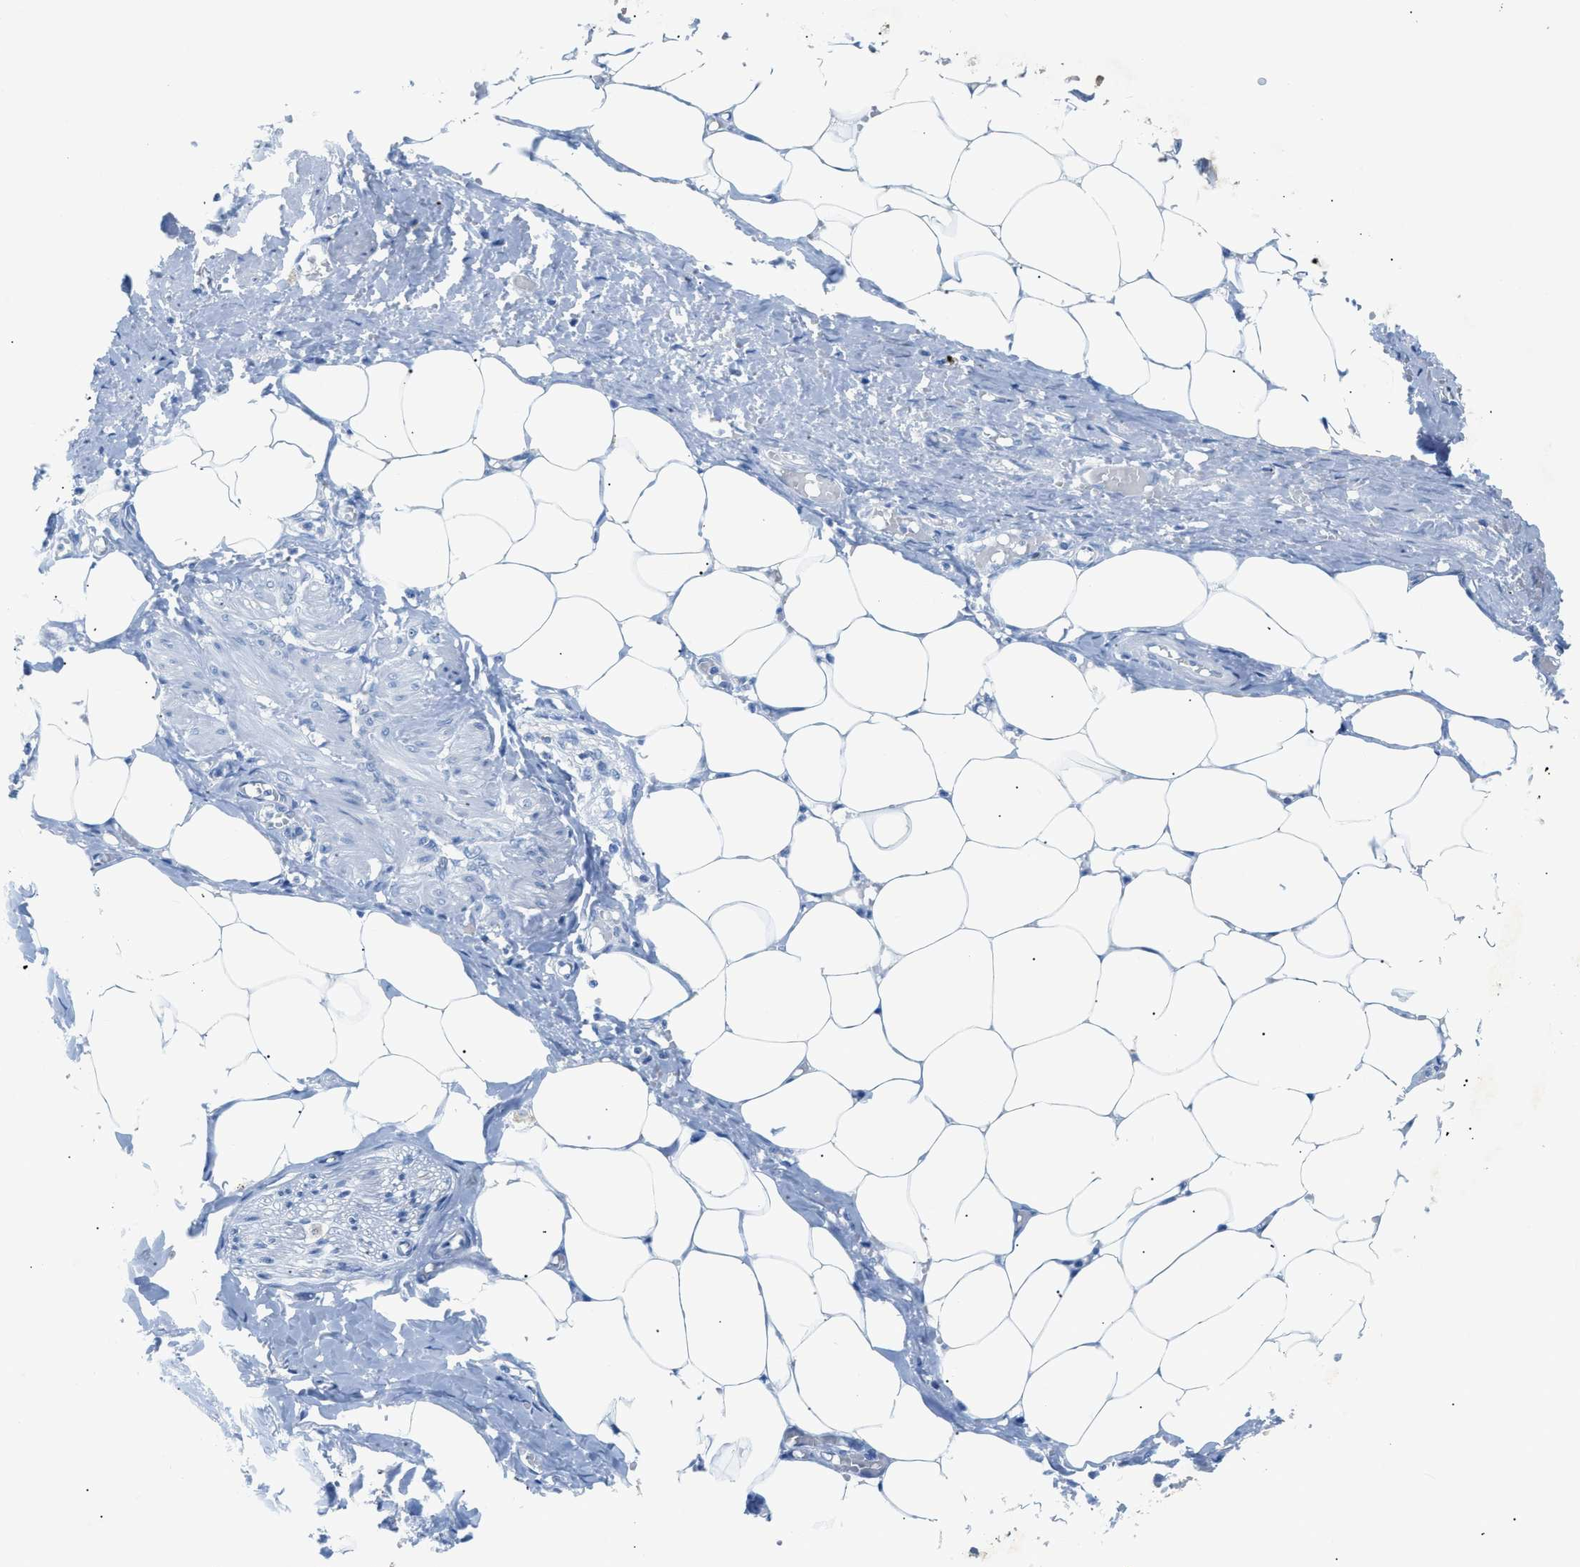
{"staining": {"intensity": "negative", "quantity": "none", "location": "none"}, "tissue": "adipose tissue", "cell_type": "Adipocytes", "image_type": "normal", "snomed": [{"axis": "morphology", "description": "Normal tissue, NOS"}, {"axis": "topography", "description": "Soft tissue"}, {"axis": "topography", "description": "Vascular tissue"}], "caption": "The image shows no staining of adipocytes in normal adipose tissue. The staining is performed using DAB (3,3'-diaminobenzidine) brown chromogen with nuclei counter-stained in using hematoxylin.", "gene": "FDCSP", "patient": {"sex": "female", "age": 35}}